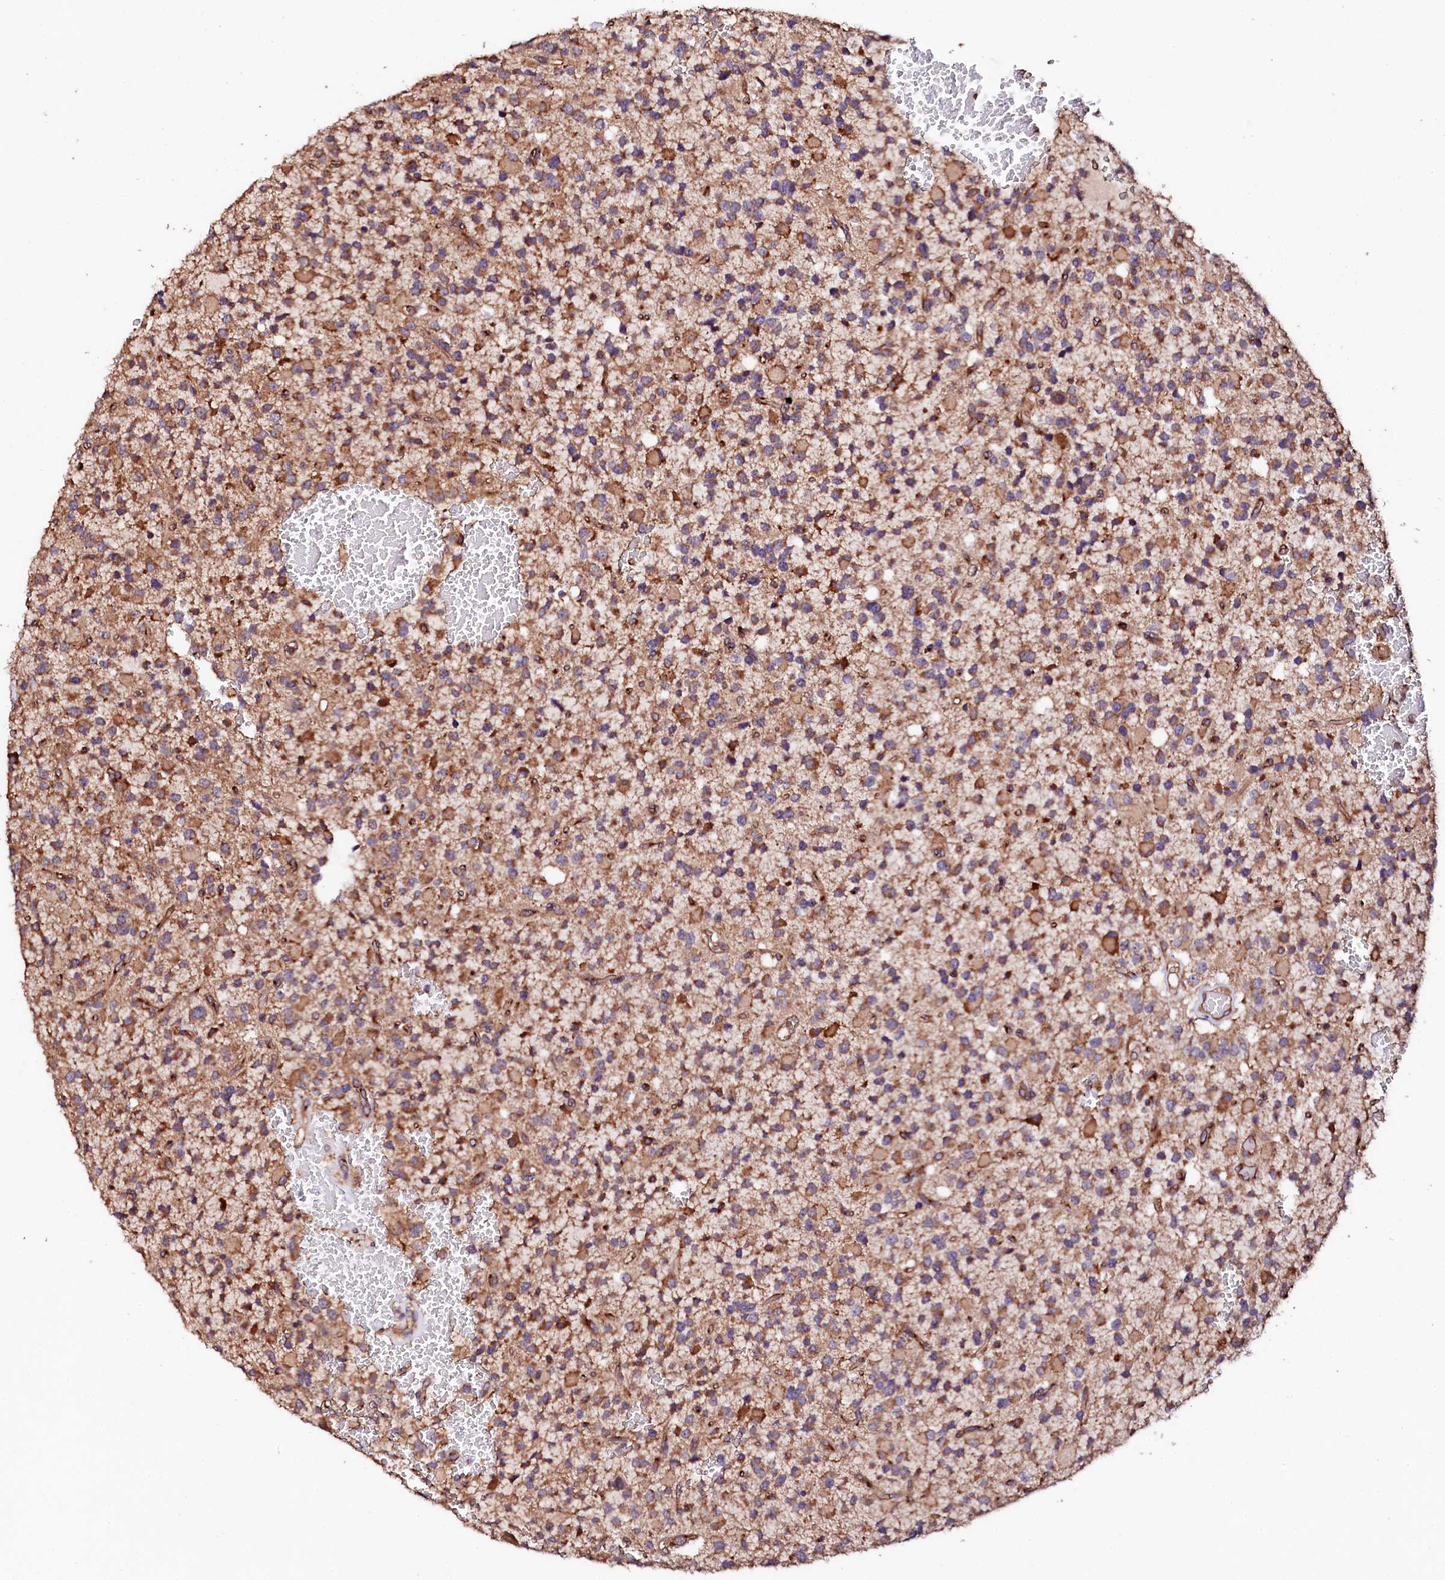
{"staining": {"intensity": "moderate", "quantity": ">75%", "location": "cytoplasmic/membranous"}, "tissue": "glioma", "cell_type": "Tumor cells", "image_type": "cancer", "snomed": [{"axis": "morphology", "description": "Glioma, malignant, High grade"}, {"axis": "topography", "description": "Brain"}], "caption": "Glioma stained with a brown dye exhibits moderate cytoplasmic/membranous positive positivity in approximately >75% of tumor cells.", "gene": "ST3GAL1", "patient": {"sex": "male", "age": 34}}